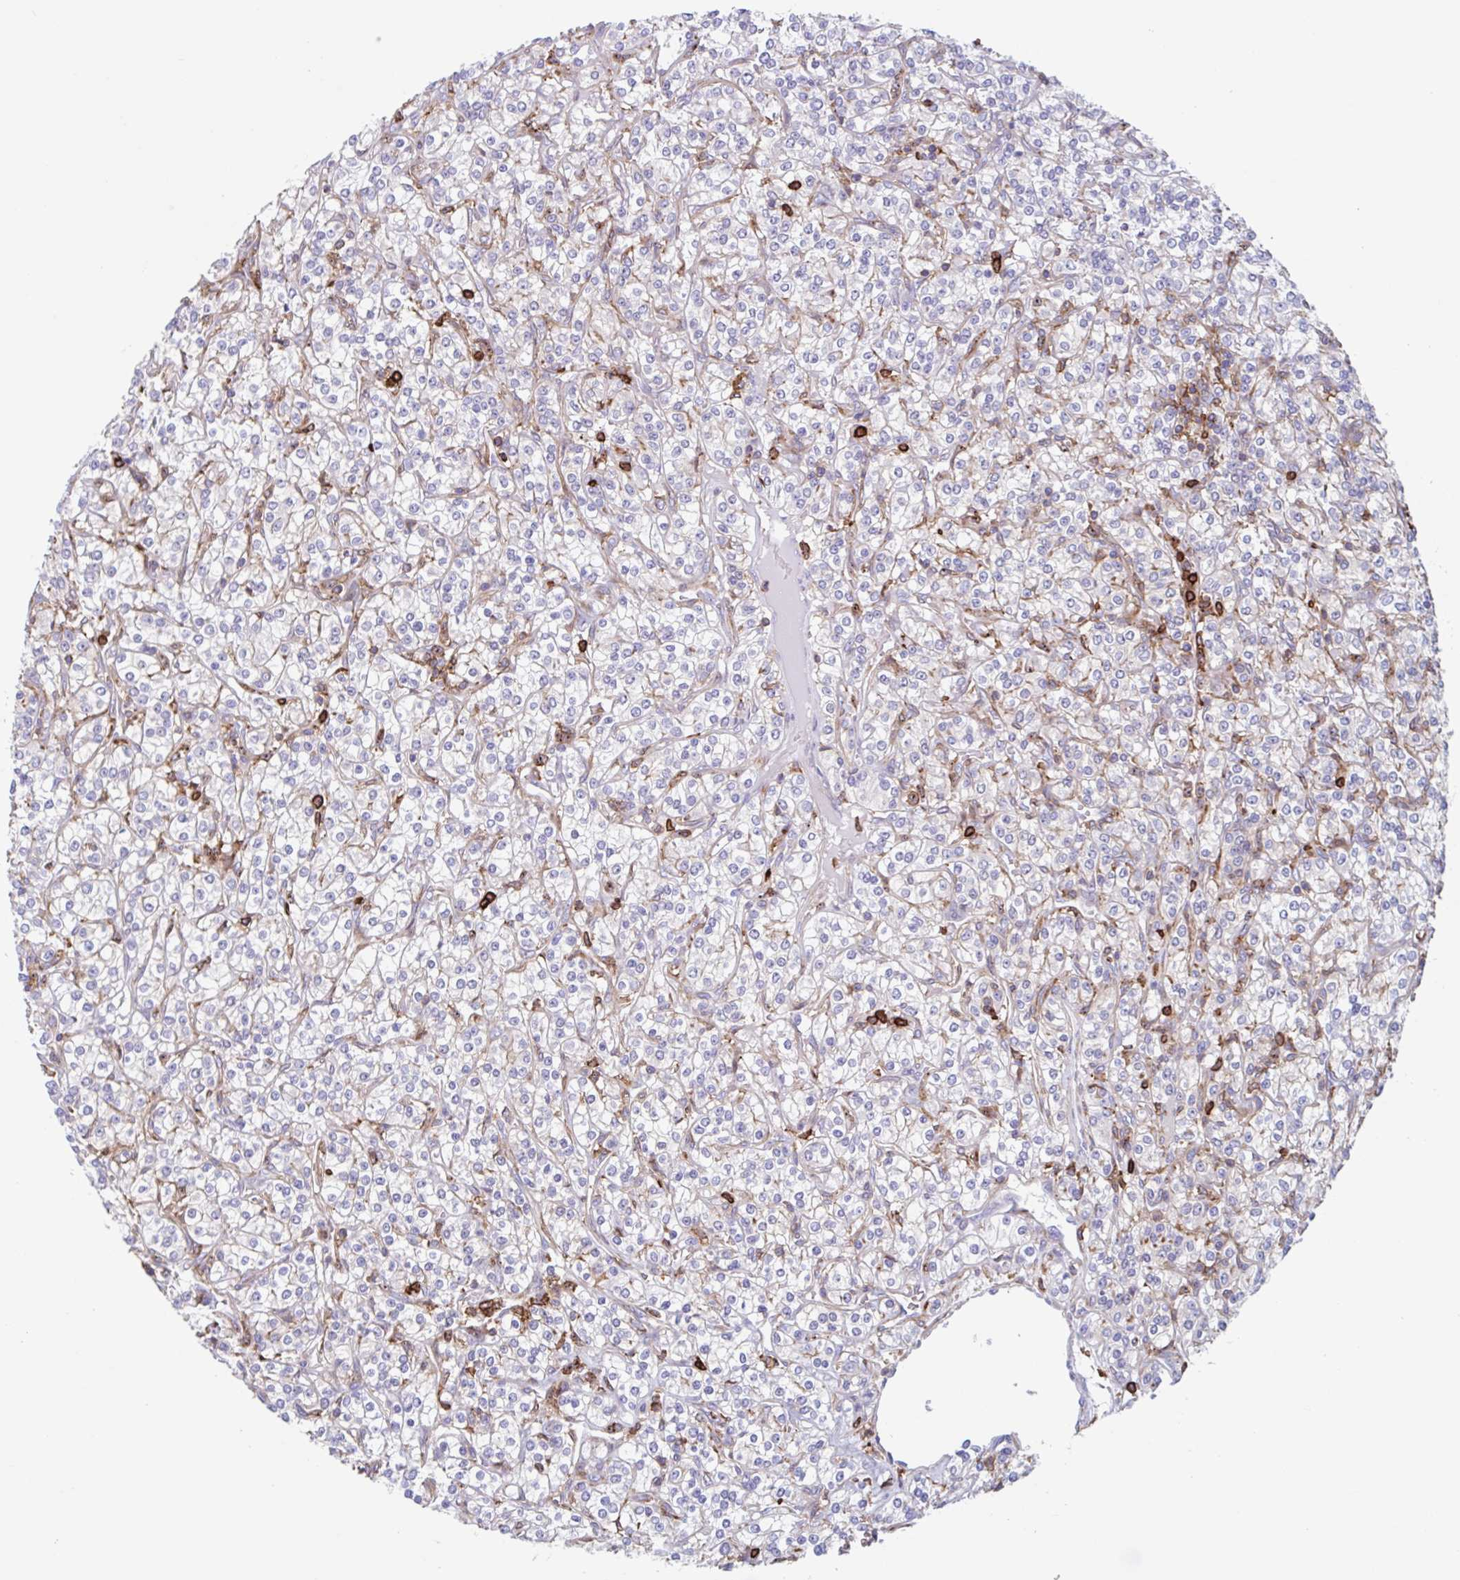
{"staining": {"intensity": "weak", "quantity": "25%-75%", "location": "cytoplasmic/membranous"}, "tissue": "renal cancer", "cell_type": "Tumor cells", "image_type": "cancer", "snomed": [{"axis": "morphology", "description": "Adenocarcinoma, NOS"}, {"axis": "topography", "description": "Kidney"}], "caption": "Immunohistochemistry (IHC) histopathology image of human renal adenocarcinoma stained for a protein (brown), which shows low levels of weak cytoplasmic/membranous staining in about 25%-75% of tumor cells.", "gene": "EFHD1", "patient": {"sex": "male", "age": 77}}